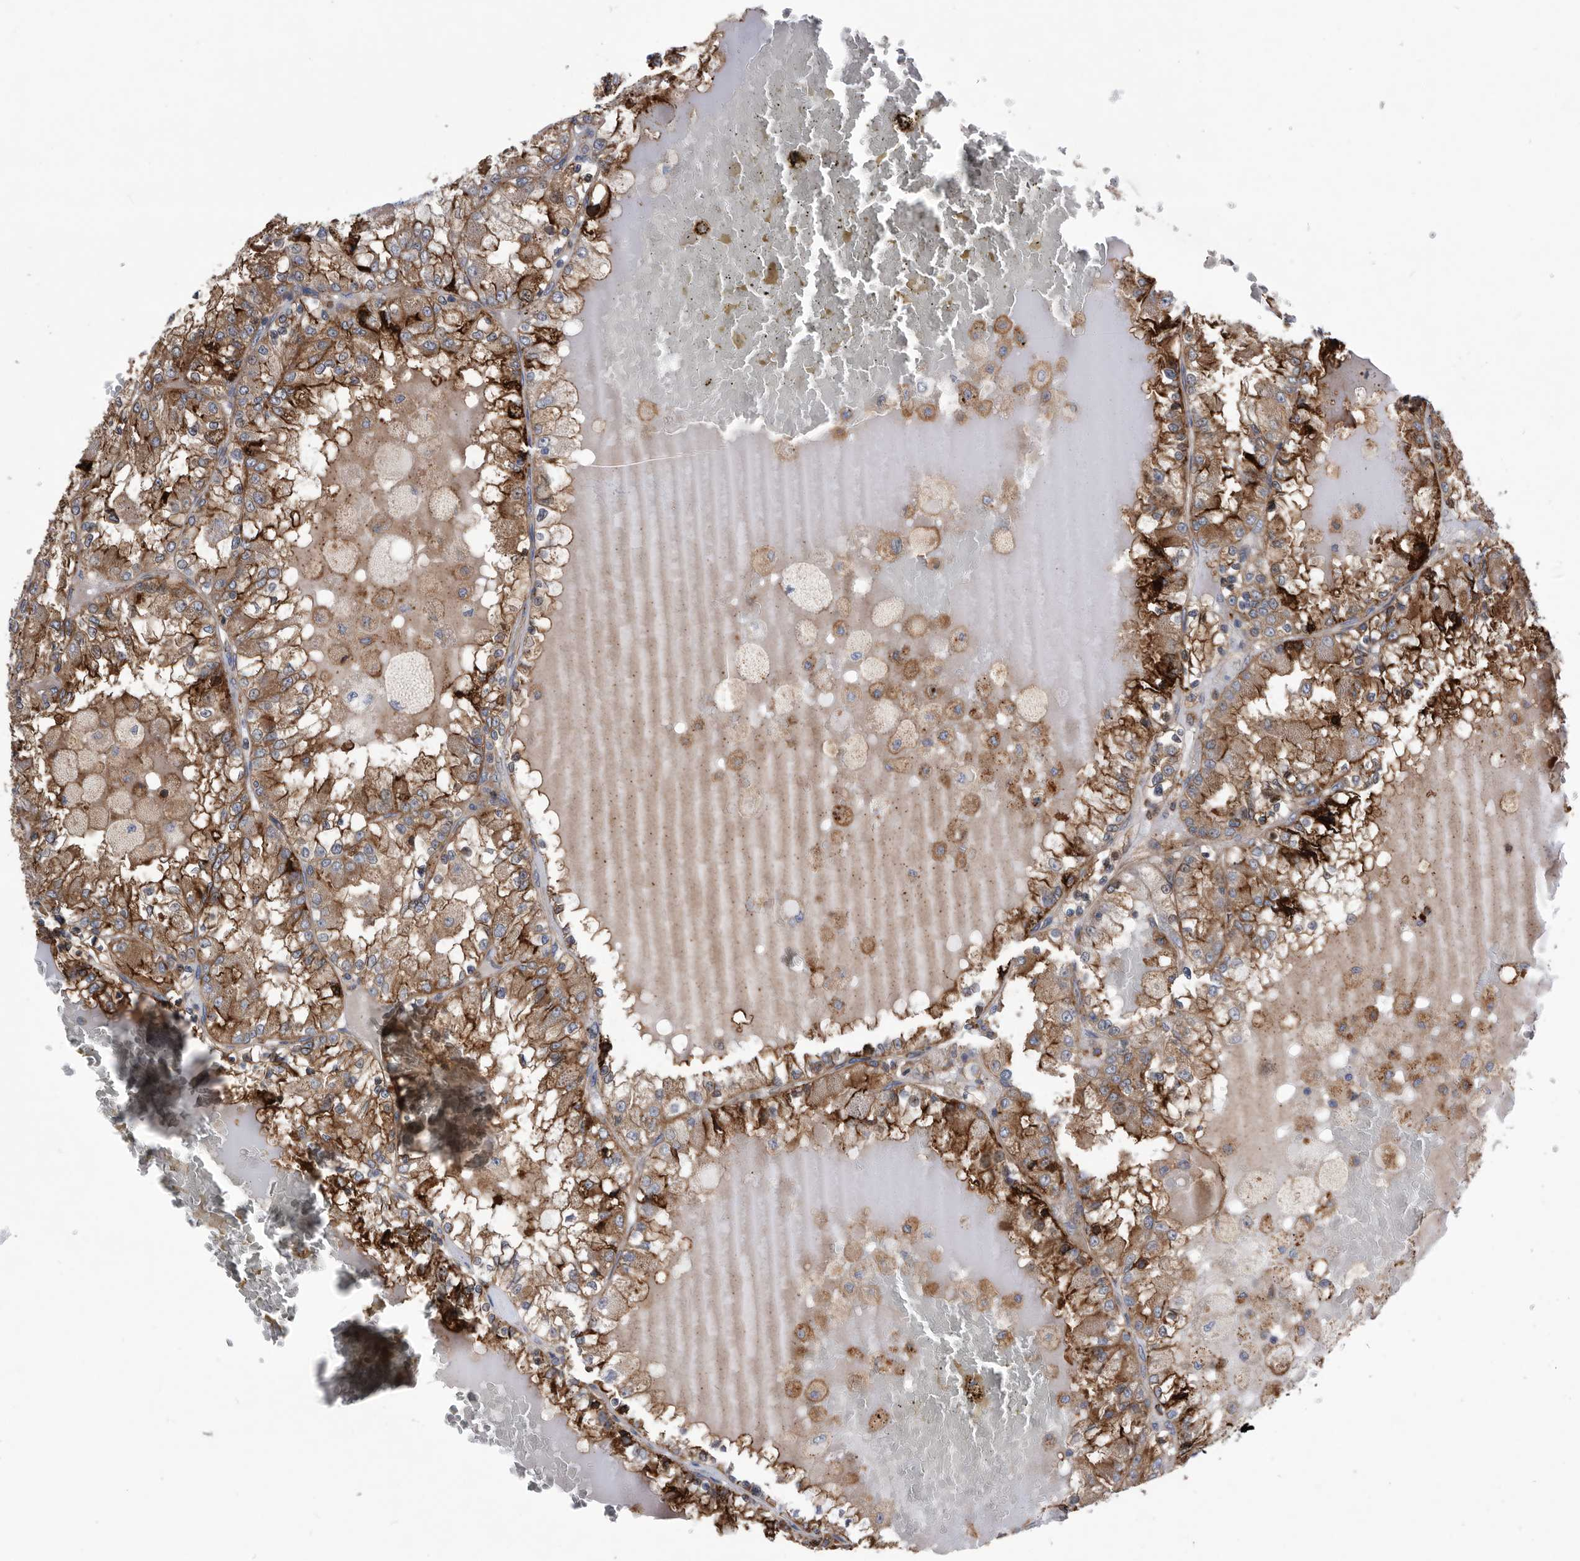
{"staining": {"intensity": "strong", "quantity": ">75%", "location": "cytoplasmic/membranous"}, "tissue": "renal cancer", "cell_type": "Tumor cells", "image_type": "cancer", "snomed": [{"axis": "morphology", "description": "Adenocarcinoma, NOS"}, {"axis": "topography", "description": "Kidney"}], "caption": "Strong cytoplasmic/membranous positivity is seen in approximately >75% of tumor cells in renal adenocarcinoma.", "gene": "BAIAP3", "patient": {"sex": "female", "age": 56}}